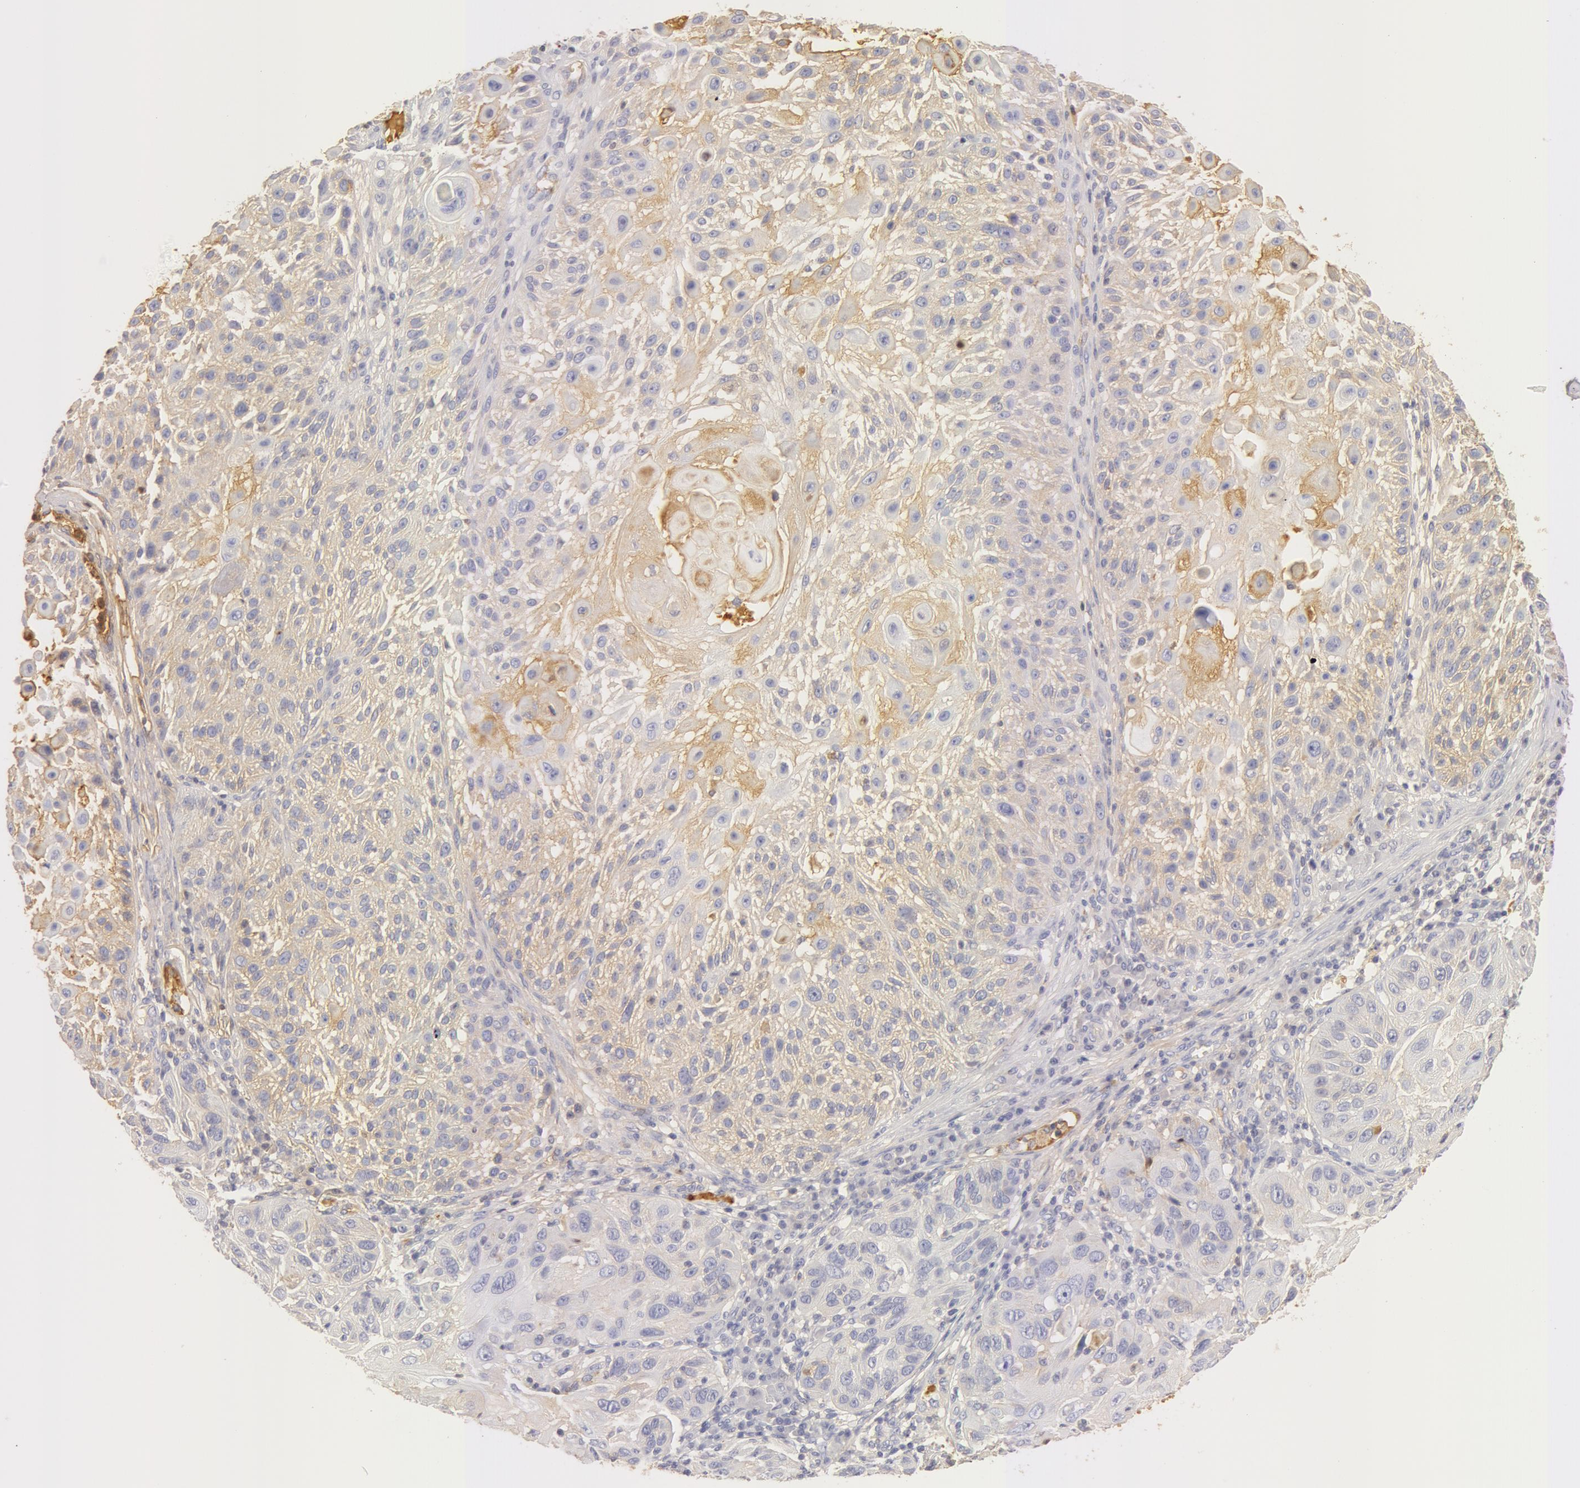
{"staining": {"intensity": "weak", "quantity": "25%-75%", "location": "cytoplasmic/membranous"}, "tissue": "skin cancer", "cell_type": "Tumor cells", "image_type": "cancer", "snomed": [{"axis": "morphology", "description": "Squamous cell carcinoma, NOS"}, {"axis": "topography", "description": "Skin"}], "caption": "Human skin squamous cell carcinoma stained with a protein marker displays weak staining in tumor cells.", "gene": "GC", "patient": {"sex": "female", "age": 89}}